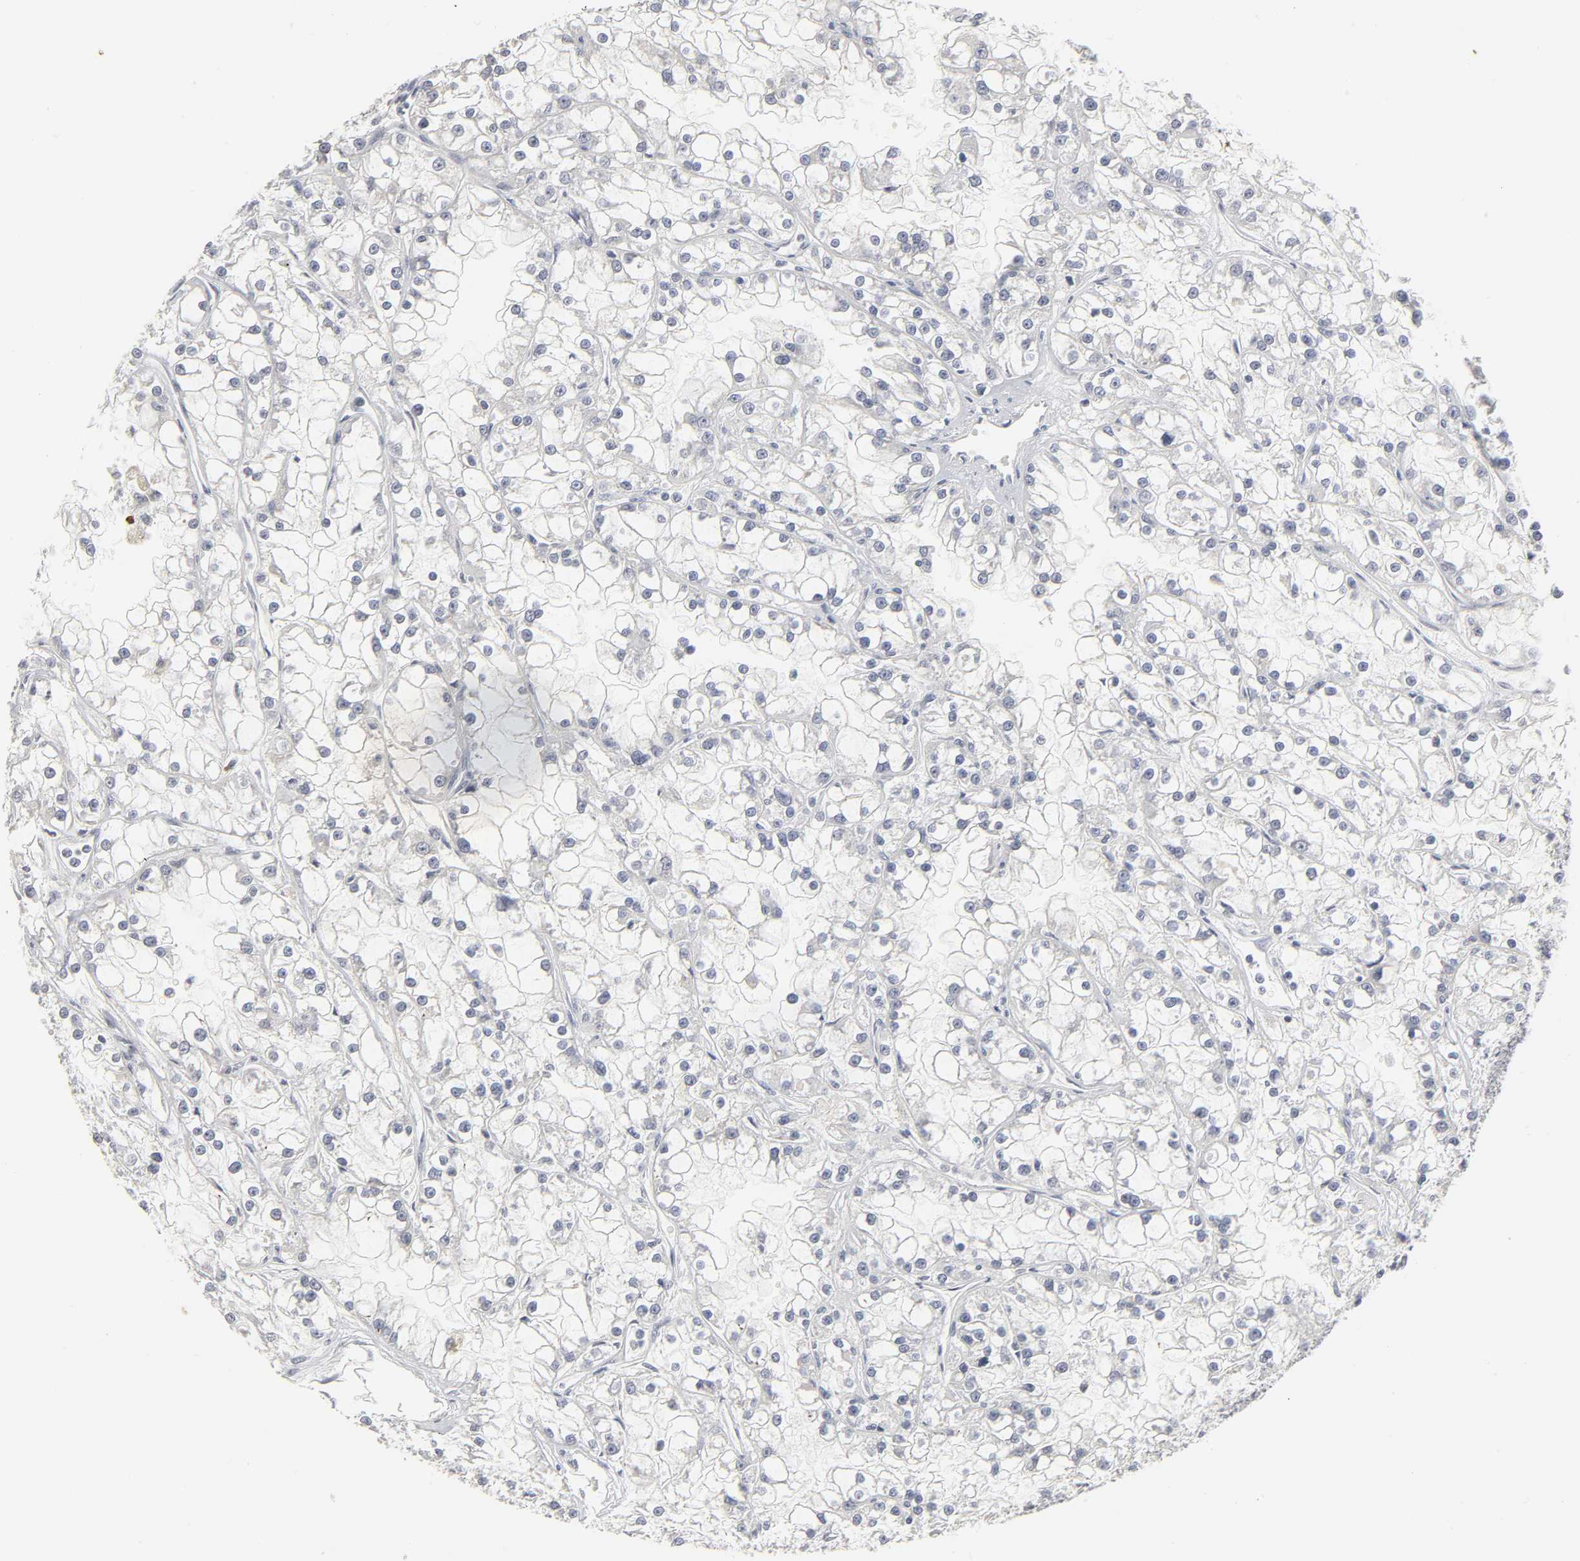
{"staining": {"intensity": "negative", "quantity": "none", "location": "none"}, "tissue": "renal cancer", "cell_type": "Tumor cells", "image_type": "cancer", "snomed": [{"axis": "morphology", "description": "Adenocarcinoma, NOS"}, {"axis": "topography", "description": "Kidney"}], "caption": "IHC histopathology image of human renal cancer stained for a protein (brown), which shows no expression in tumor cells. (Brightfield microscopy of DAB (3,3'-diaminobenzidine) immunohistochemistry (IHC) at high magnification).", "gene": "TCAP", "patient": {"sex": "female", "age": 52}}